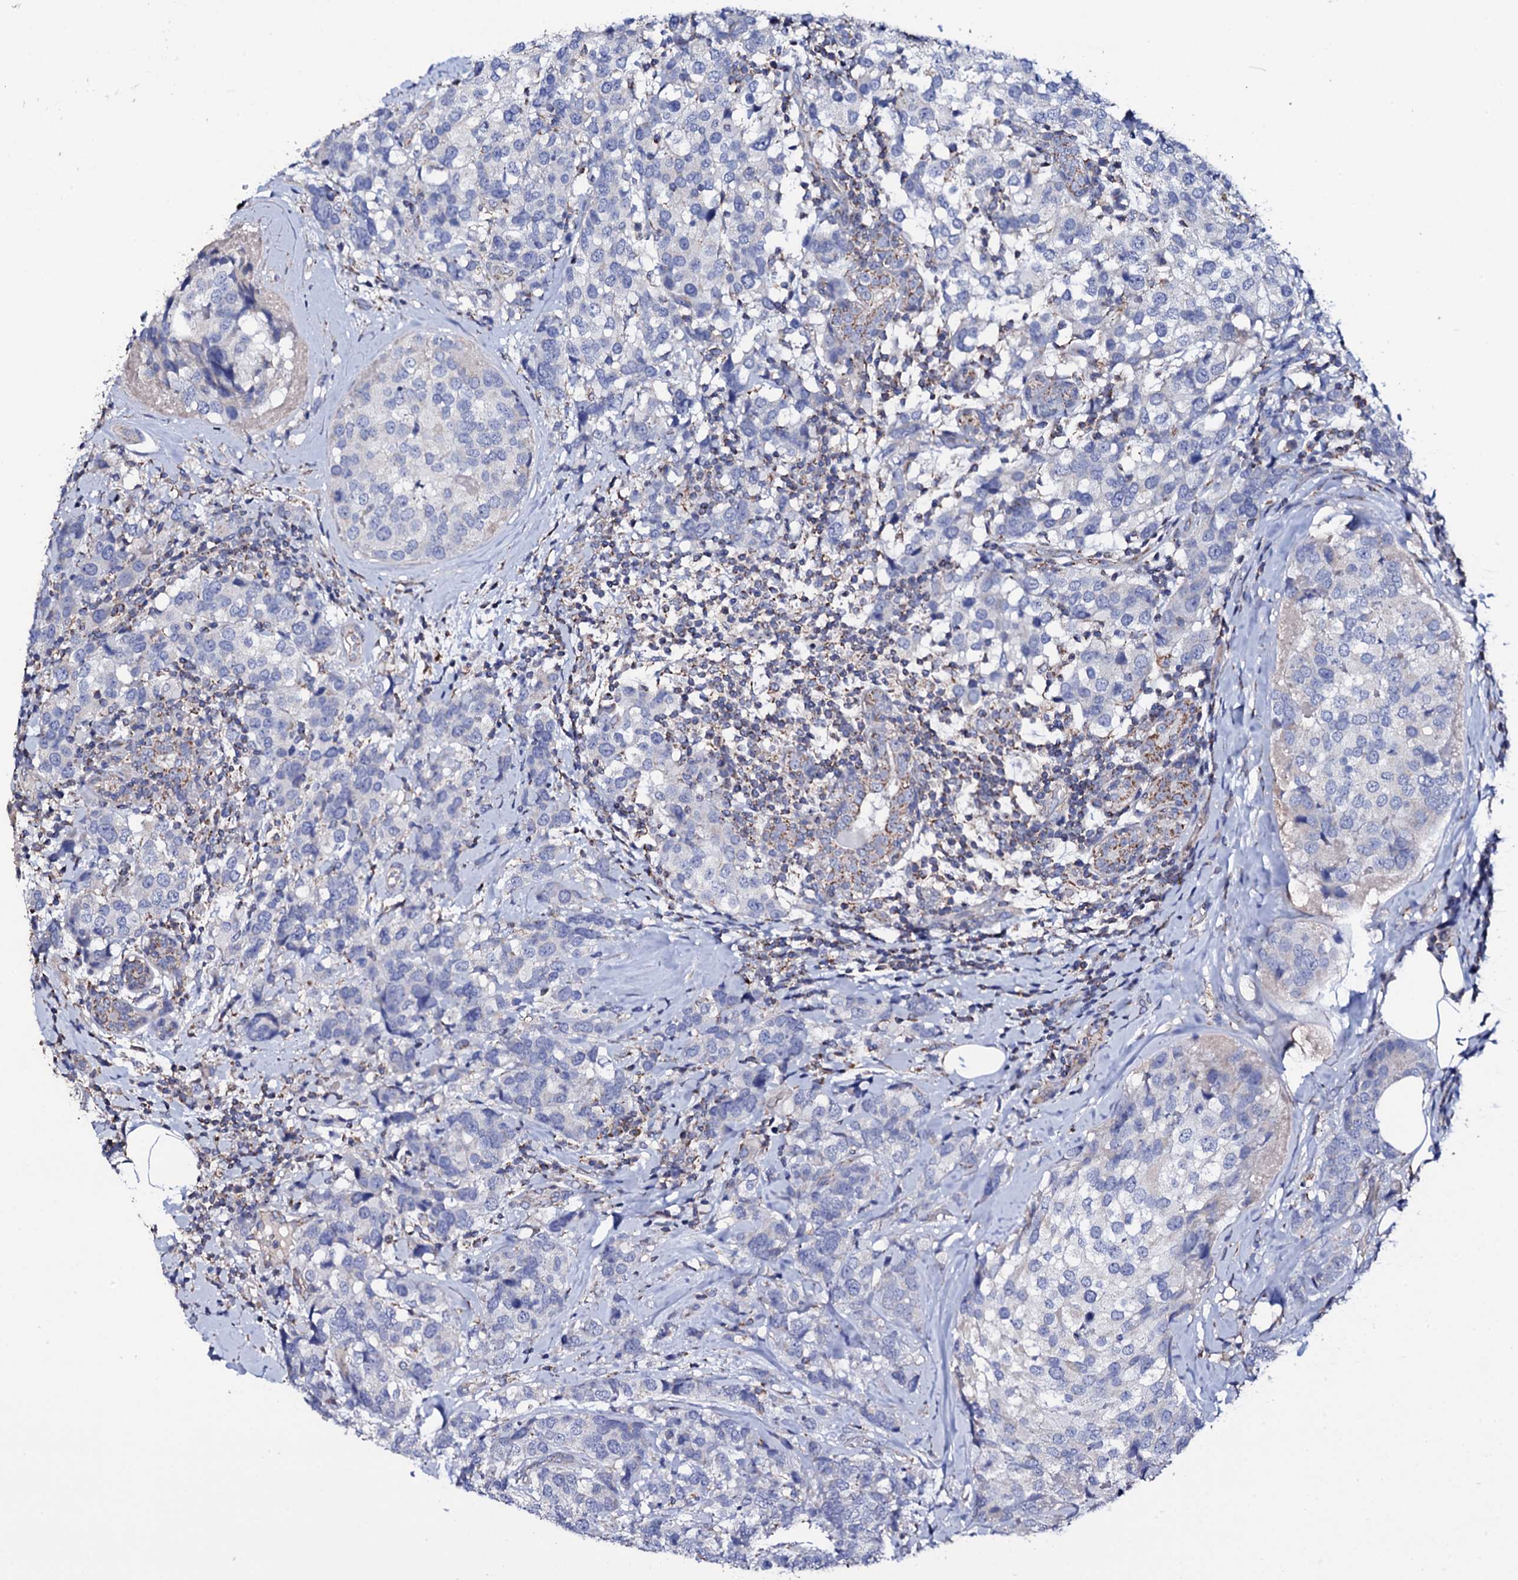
{"staining": {"intensity": "negative", "quantity": "none", "location": "none"}, "tissue": "breast cancer", "cell_type": "Tumor cells", "image_type": "cancer", "snomed": [{"axis": "morphology", "description": "Lobular carcinoma"}, {"axis": "topography", "description": "Breast"}], "caption": "This is an IHC histopathology image of breast cancer. There is no positivity in tumor cells.", "gene": "TCAF2", "patient": {"sex": "female", "age": 59}}